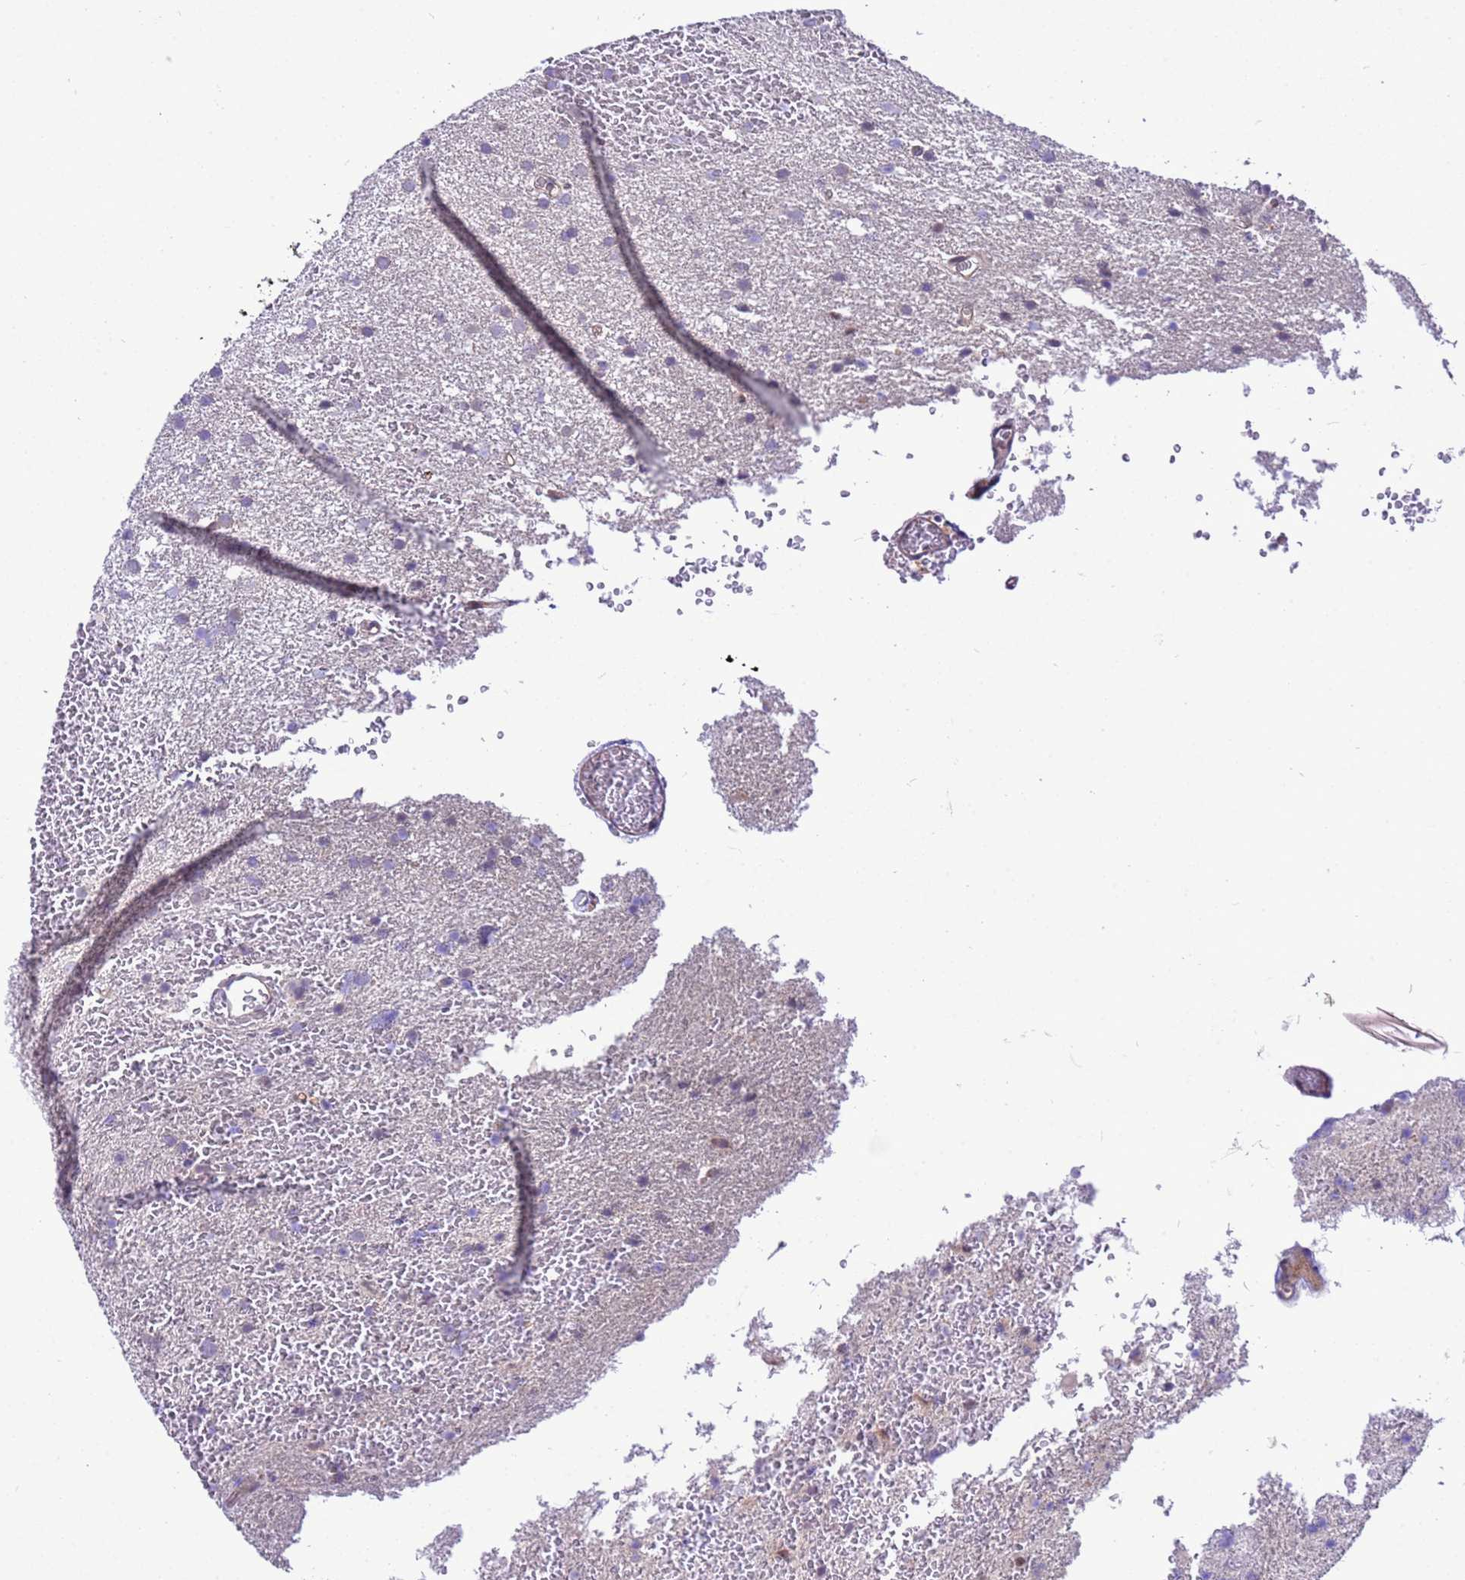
{"staining": {"intensity": "negative", "quantity": "none", "location": "none"}, "tissue": "glioma", "cell_type": "Tumor cells", "image_type": "cancer", "snomed": [{"axis": "morphology", "description": "Glioma, malignant, High grade"}, {"axis": "topography", "description": "Cerebral cortex"}], "caption": "Malignant glioma (high-grade) was stained to show a protein in brown. There is no significant expression in tumor cells. (DAB (3,3'-diaminobenzidine) immunohistochemistry (IHC) visualized using brightfield microscopy, high magnification).", "gene": "RASD1", "patient": {"sex": "female", "age": 36}}